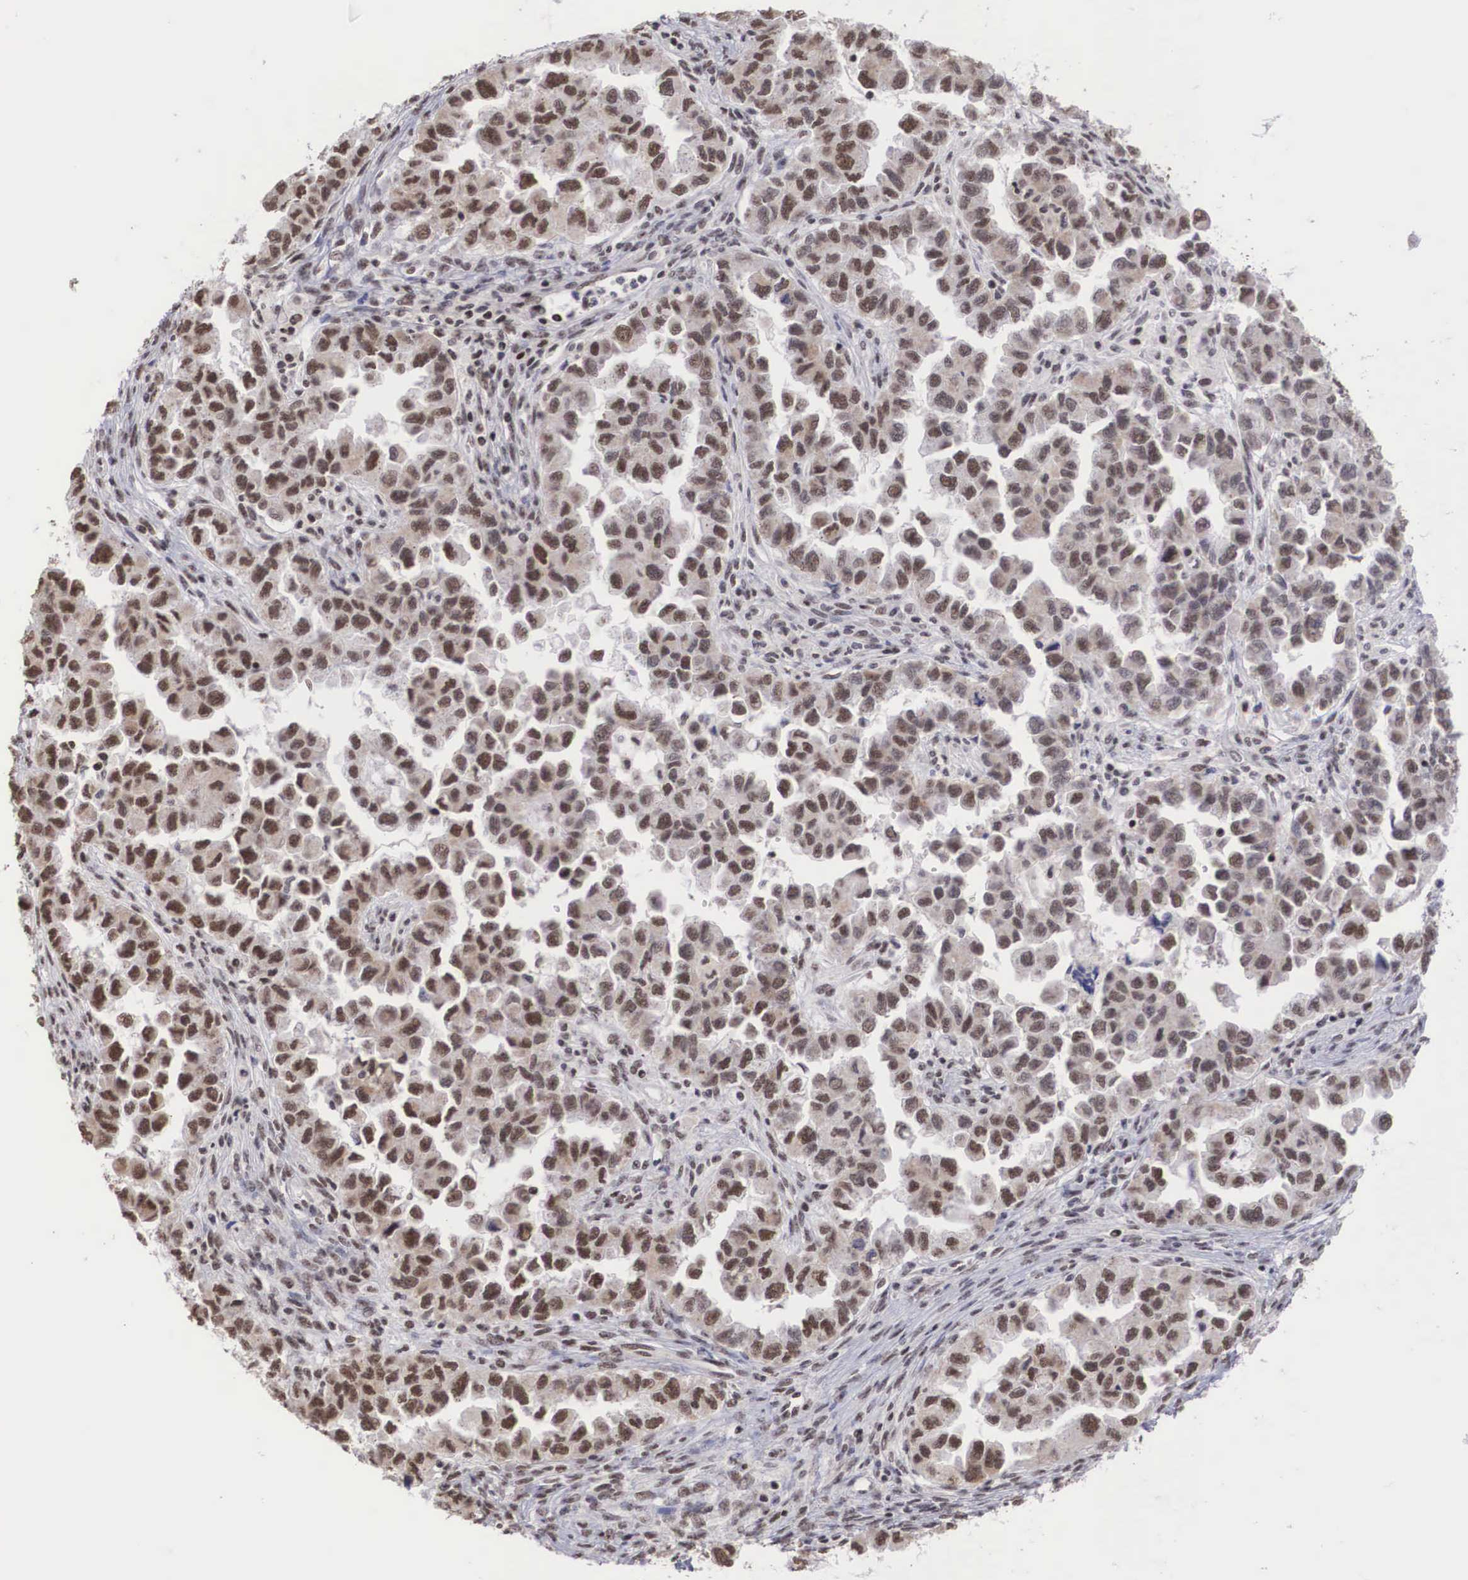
{"staining": {"intensity": "strong", "quantity": ">75%", "location": "nuclear"}, "tissue": "ovarian cancer", "cell_type": "Tumor cells", "image_type": "cancer", "snomed": [{"axis": "morphology", "description": "Cystadenocarcinoma, serous, NOS"}, {"axis": "topography", "description": "Ovary"}], "caption": "The image shows immunohistochemical staining of serous cystadenocarcinoma (ovarian). There is strong nuclear positivity is appreciated in approximately >75% of tumor cells.", "gene": "HTATSF1", "patient": {"sex": "female", "age": 84}}